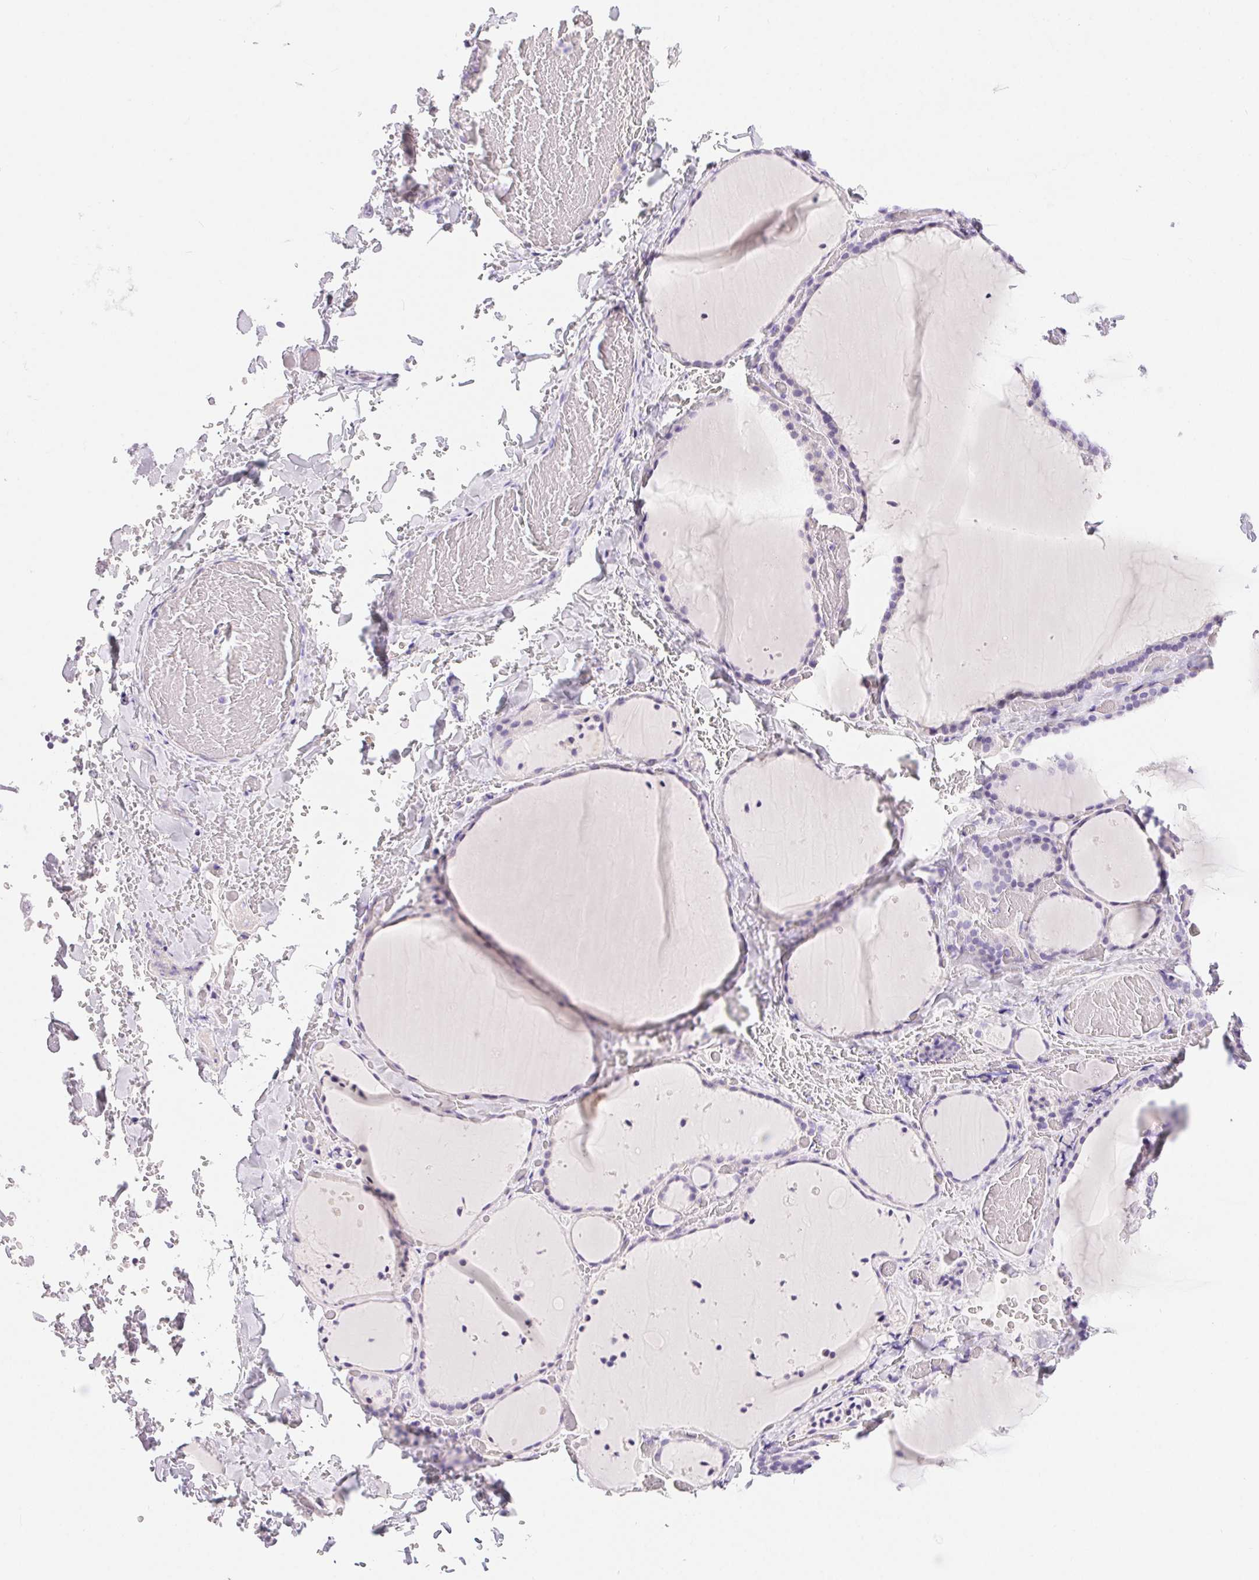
{"staining": {"intensity": "negative", "quantity": "none", "location": "none"}, "tissue": "thyroid gland", "cell_type": "Glandular cells", "image_type": "normal", "snomed": [{"axis": "morphology", "description": "Normal tissue, NOS"}, {"axis": "topography", "description": "Thyroid gland"}], "caption": "An image of human thyroid gland is negative for staining in glandular cells. (DAB (3,3'-diaminobenzidine) IHC visualized using brightfield microscopy, high magnification).", "gene": "XDH", "patient": {"sex": "female", "age": 36}}